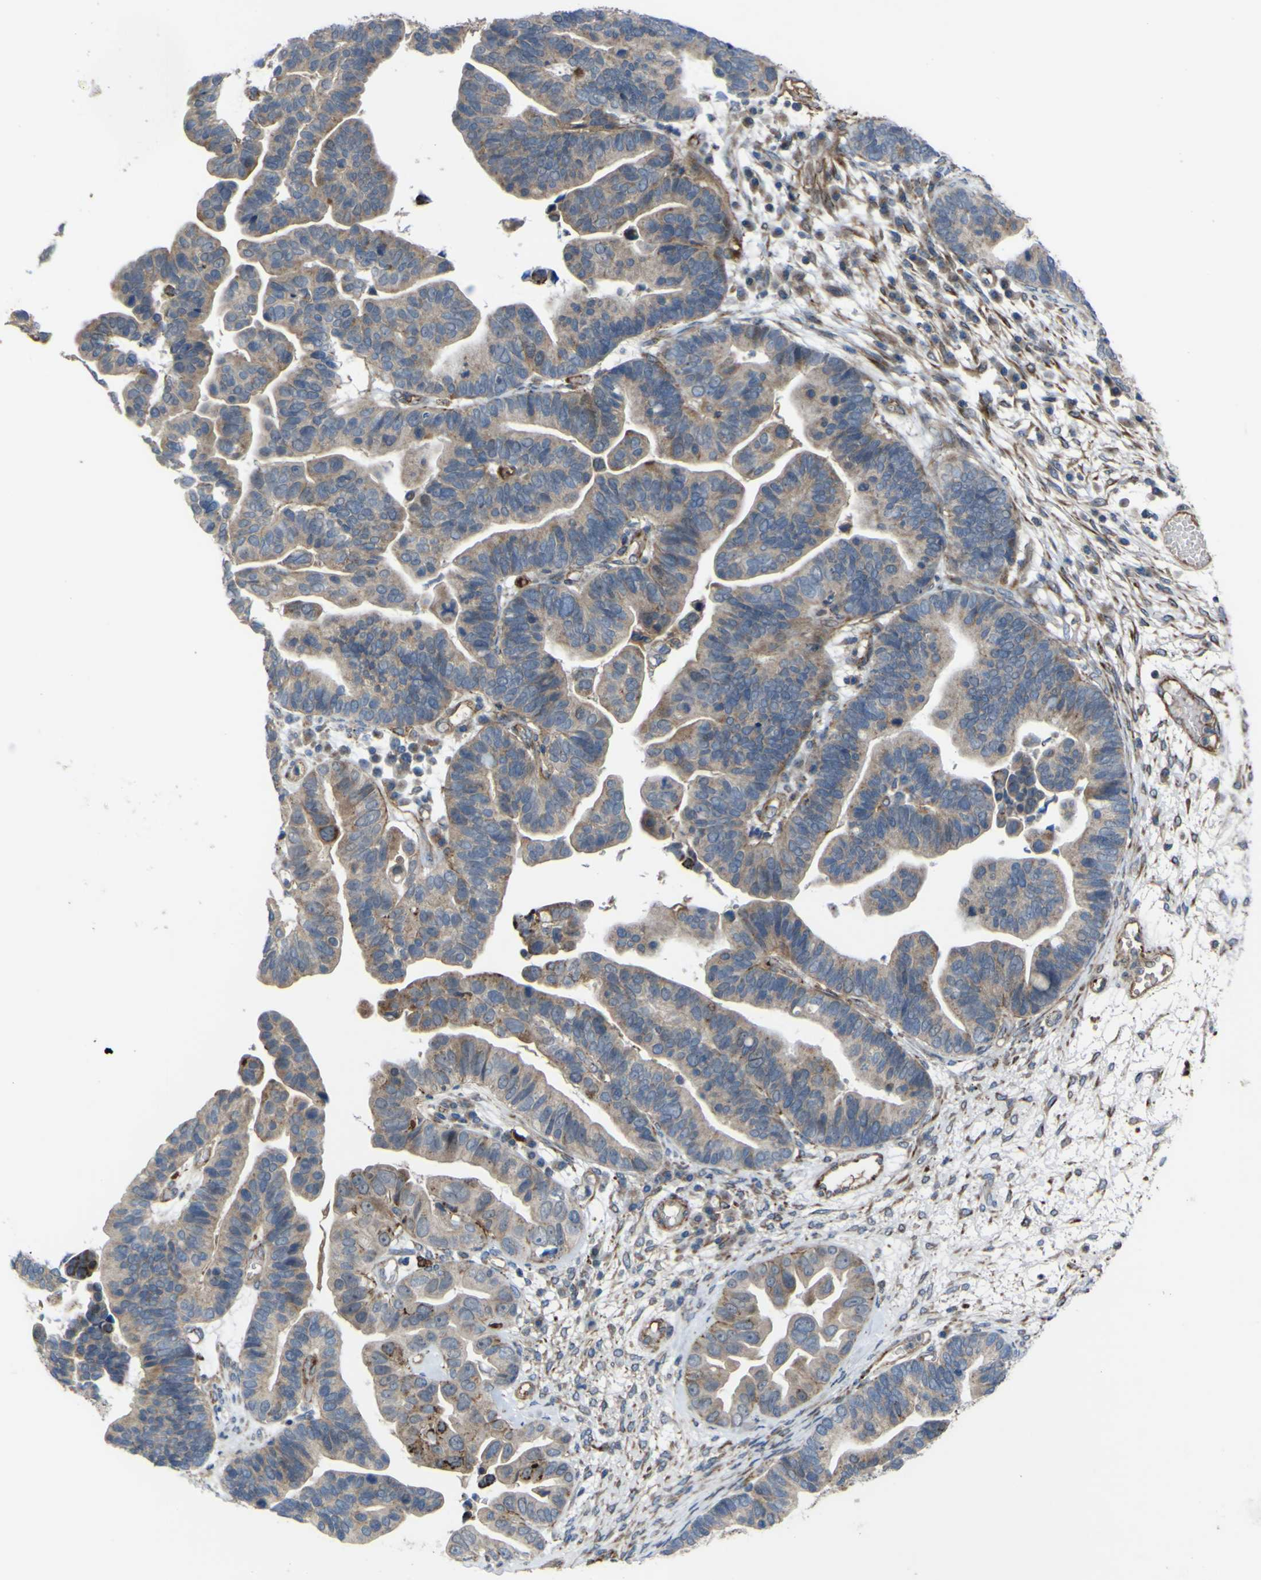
{"staining": {"intensity": "weak", "quantity": "25%-75%", "location": "cytoplasmic/membranous"}, "tissue": "ovarian cancer", "cell_type": "Tumor cells", "image_type": "cancer", "snomed": [{"axis": "morphology", "description": "Cystadenocarcinoma, serous, NOS"}, {"axis": "topography", "description": "Ovary"}], "caption": "About 25%-75% of tumor cells in human serous cystadenocarcinoma (ovarian) display weak cytoplasmic/membranous protein positivity as visualized by brown immunohistochemical staining.", "gene": "GPLD1", "patient": {"sex": "female", "age": 56}}